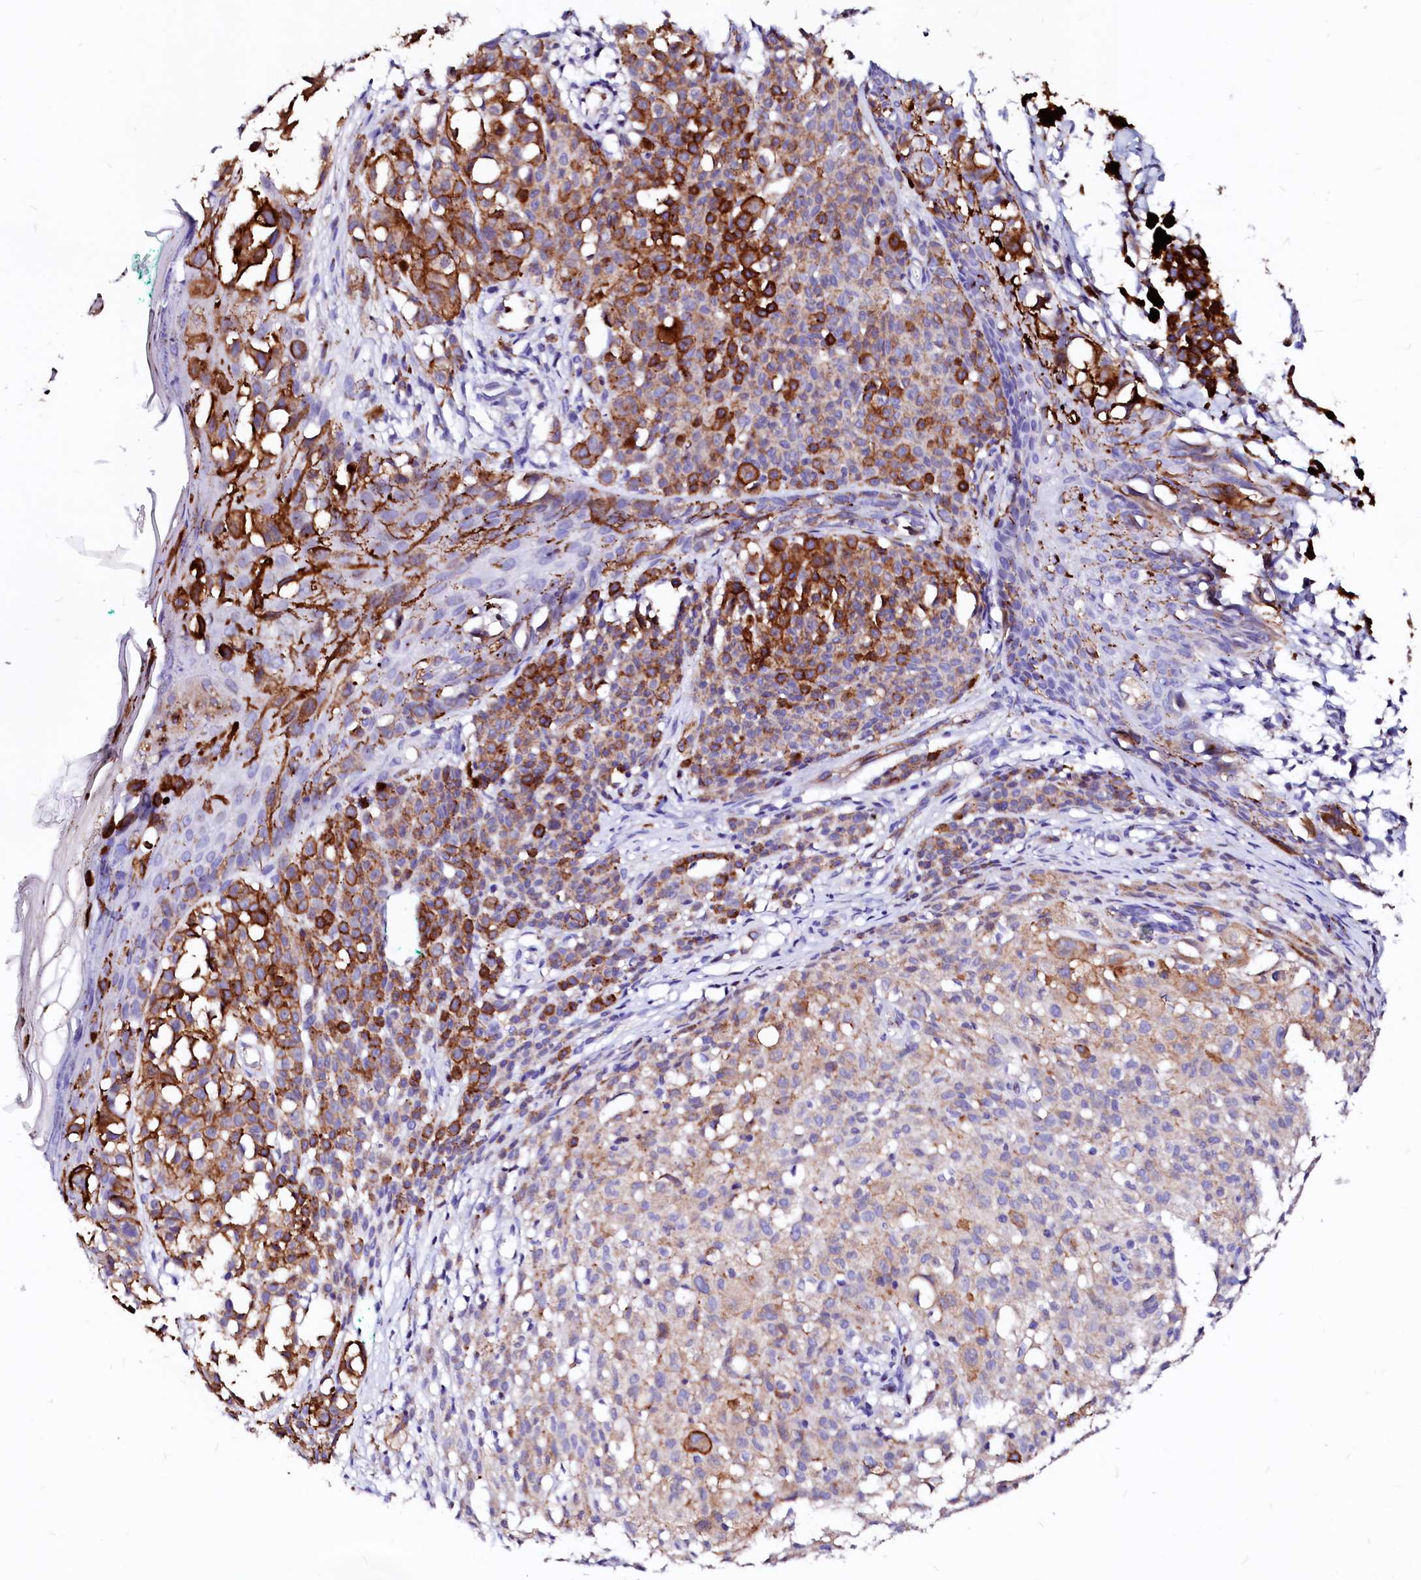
{"staining": {"intensity": "strong", "quantity": "25%-75%", "location": "cytoplasmic/membranous"}, "tissue": "melanoma", "cell_type": "Tumor cells", "image_type": "cancer", "snomed": [{"axis": "morphology", "description": "Malignant melanoma, NOS"}, {"axis": "topography", "description": "Skin of leg"}], "caption": "This photomicrograph exhibits immunohistochemistry (IHC) staining of melanoma, with high strong cytoplasmic/membranous positivity in about 25%-75% of tumor cells.", "gene": "RAB27A", "patient": {"sex": "female", "age": 72}}